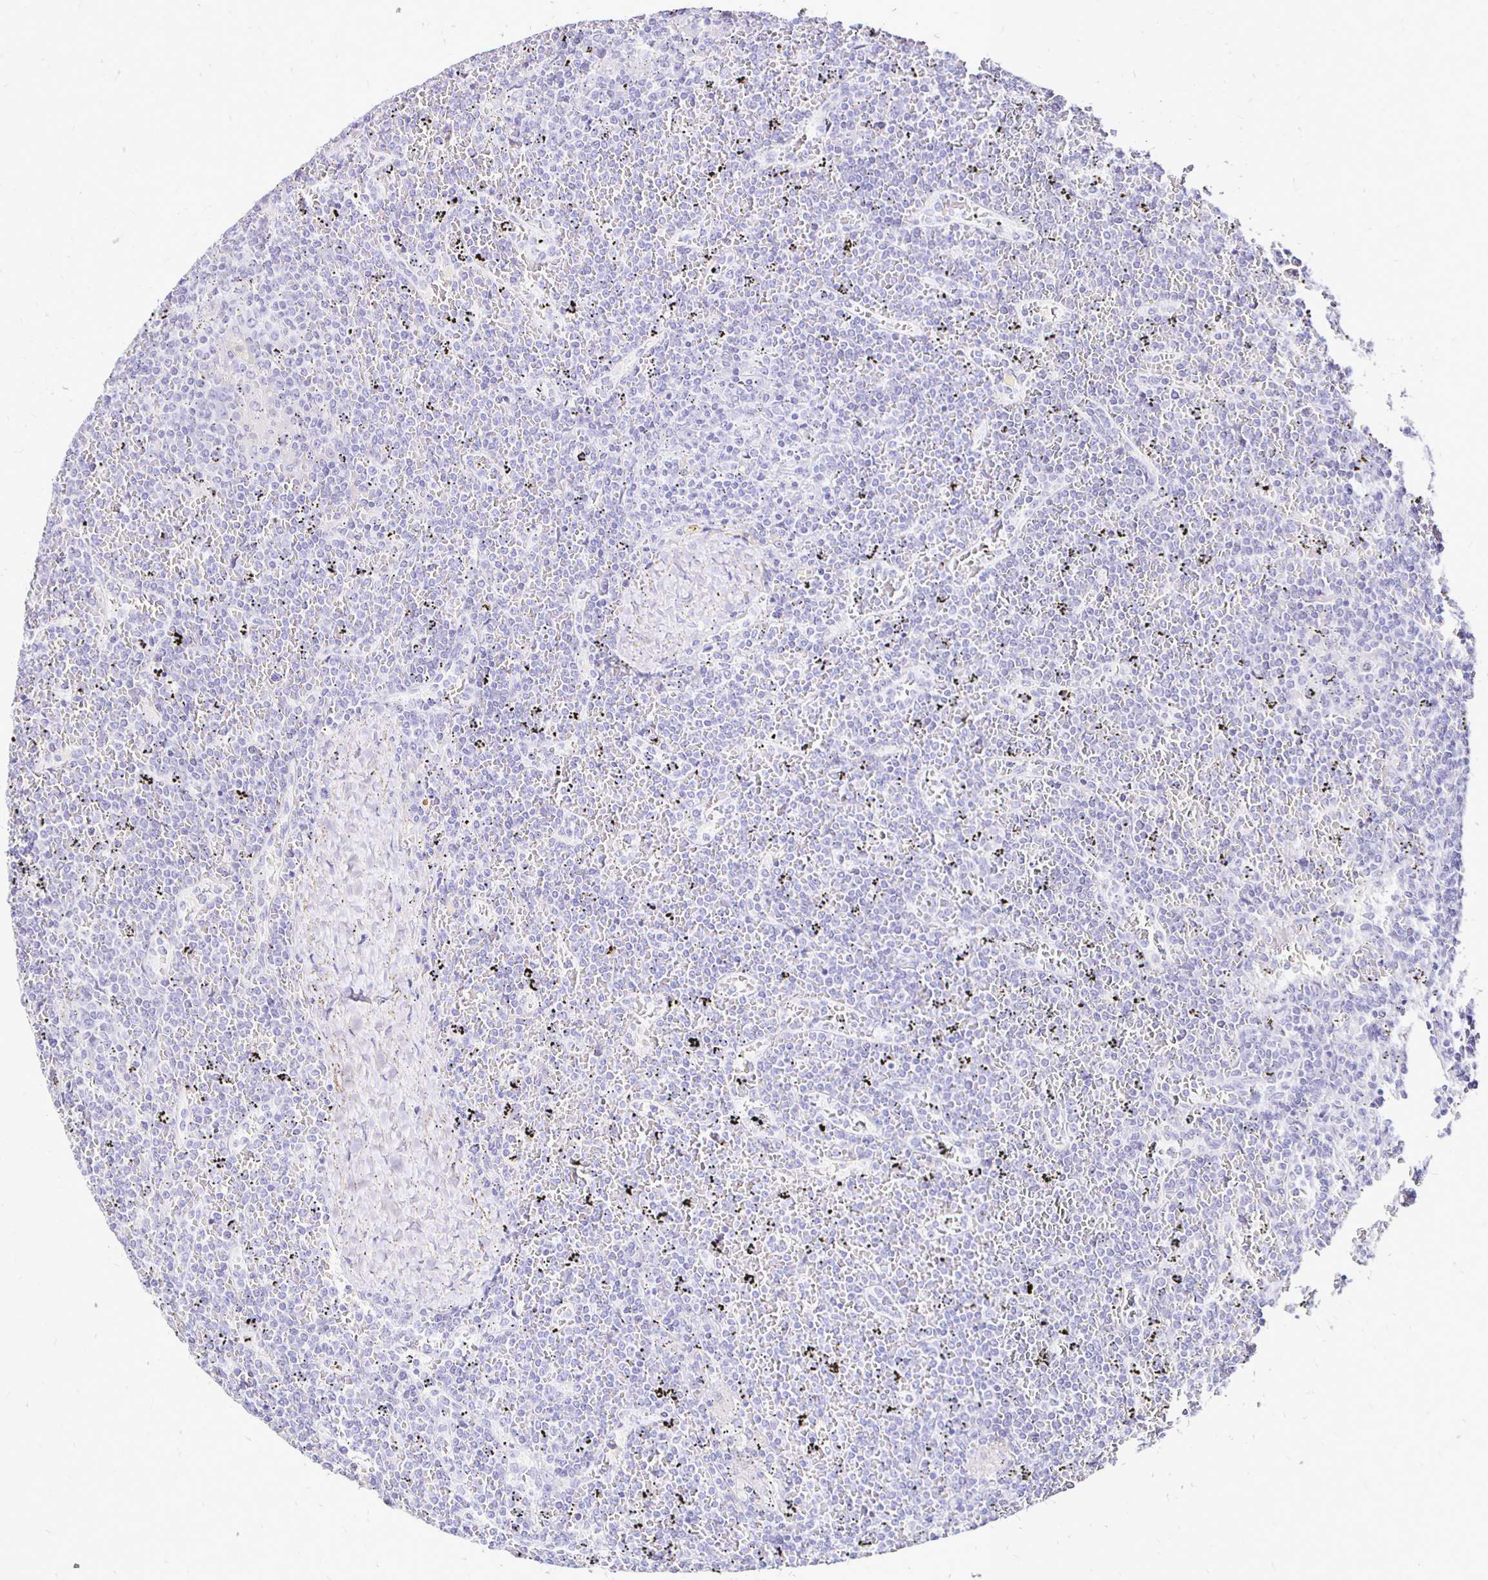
{"staining": {"intensity": "negative", "quantity": "none", "location": "none"}, "tissue": "lymphoma", "cell_type": "Tumor cells", "image_type": "cancer", "snomed": [{"axis": "morphology", "description": "Malignant lymphoma, non-Hodgkin's type, Low grade"}, {"axis": "topography", "description": "Spleen"}], "caption": "Tumor cells are negative for brown protein staining in lymphoma.", "gene": "IRGC", "patient": {"sex": "female", "age": 19}}